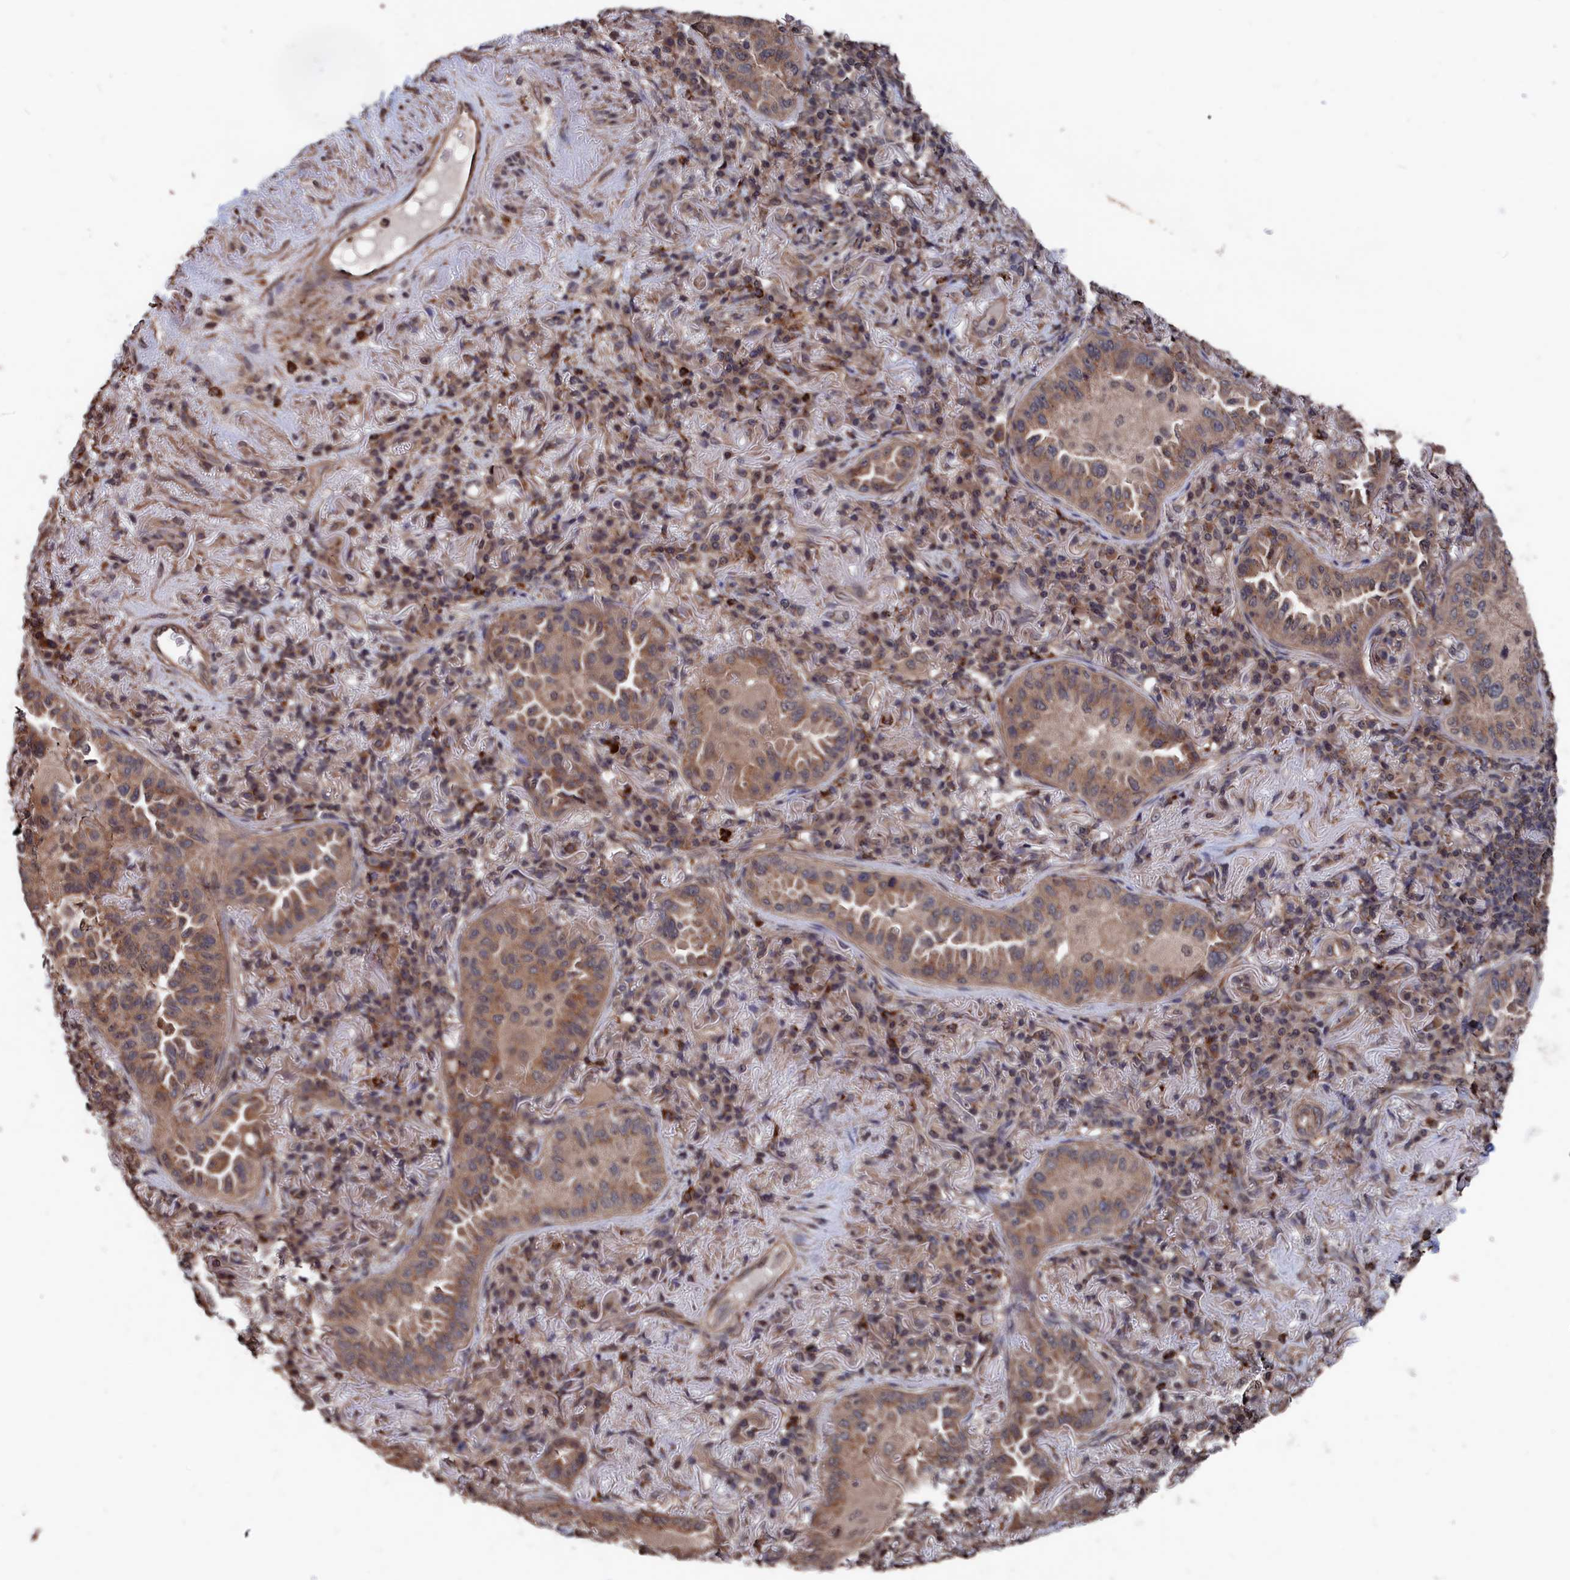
{"staining": {"intensity": "weak", "quantity": ">75%", "location": "cytoplasmic/membranous"}, "tissue": "lung cancer", "cell_type": "Tumor cells", "image_type": "cancer", "snomed": [{"axis": "morphology", "description": "Adenocarcinoma, NOS"}, {"axis": "topography", "description": "Lung"}], "caption": "This micrograph shows immunohistochemistry (IHC) staining of adenocarcinoma (lung), with low weak cytoplasmic/membranous positivity in approximately >75% of tumor cells.", "gene": "PDE12", "patient": {"sex": "female", "age": 69}}